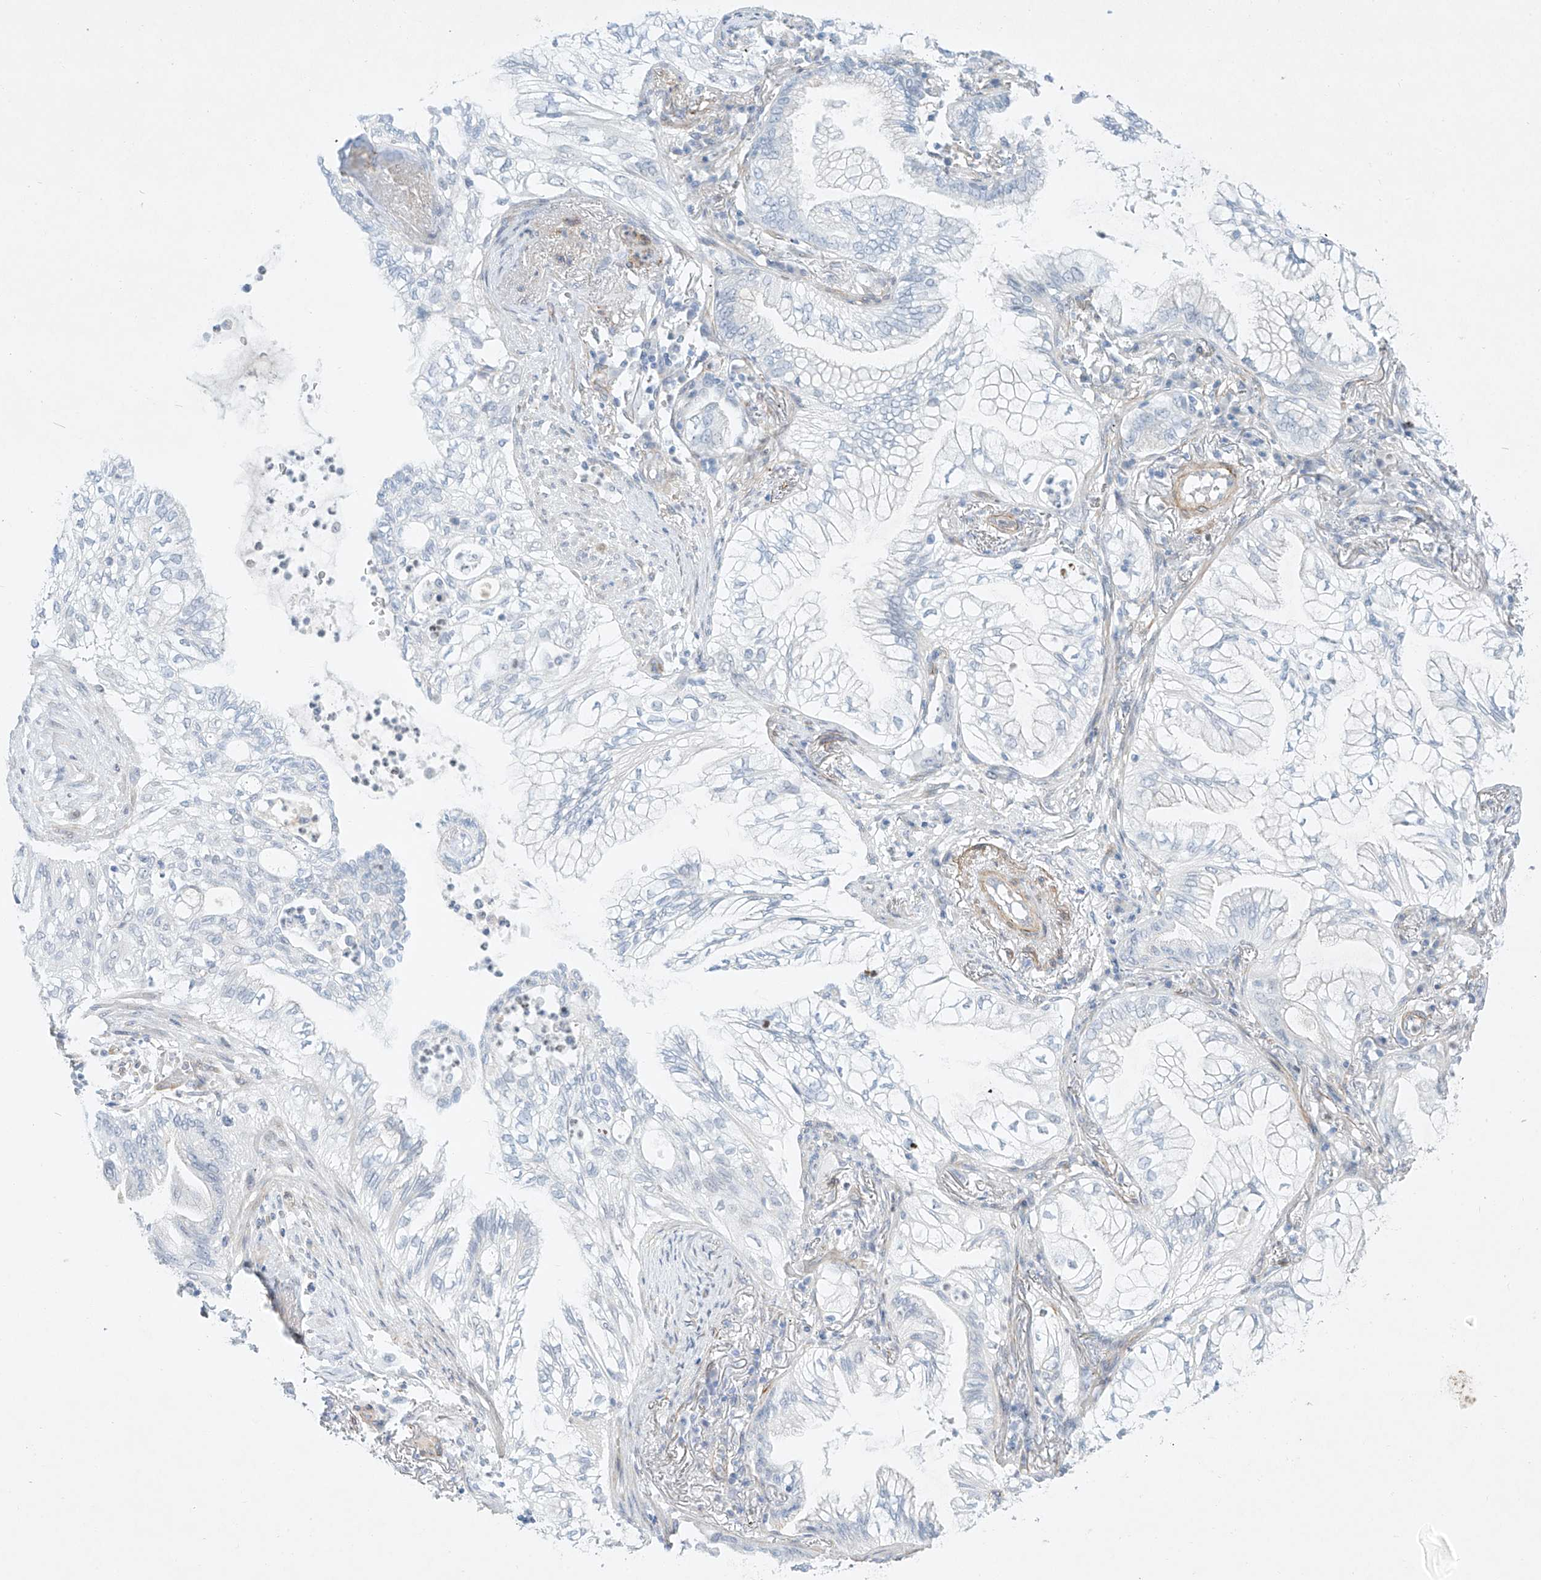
{"staining": {"intensity": "negative", "quantity": "none", "location": "none"}, "tissue": "lung cancer", "cell_type": "Tumor cells", "image_type": "cancer", "snomed": [{"axis": "morphology", "description": "Adenocarcinoma, NOS"}, {"axis": "topography", "description": "Lung"}], "caption": "Adenocarcinoma (lung) was stained to show a protein in brown. There is no significant positivity in tumor cells. (DAB immunohistochemistry visualized using brightfield microscopy, high magnification).", "gene": "REEP2", "patient": {"sex": "female", "age": 70}}